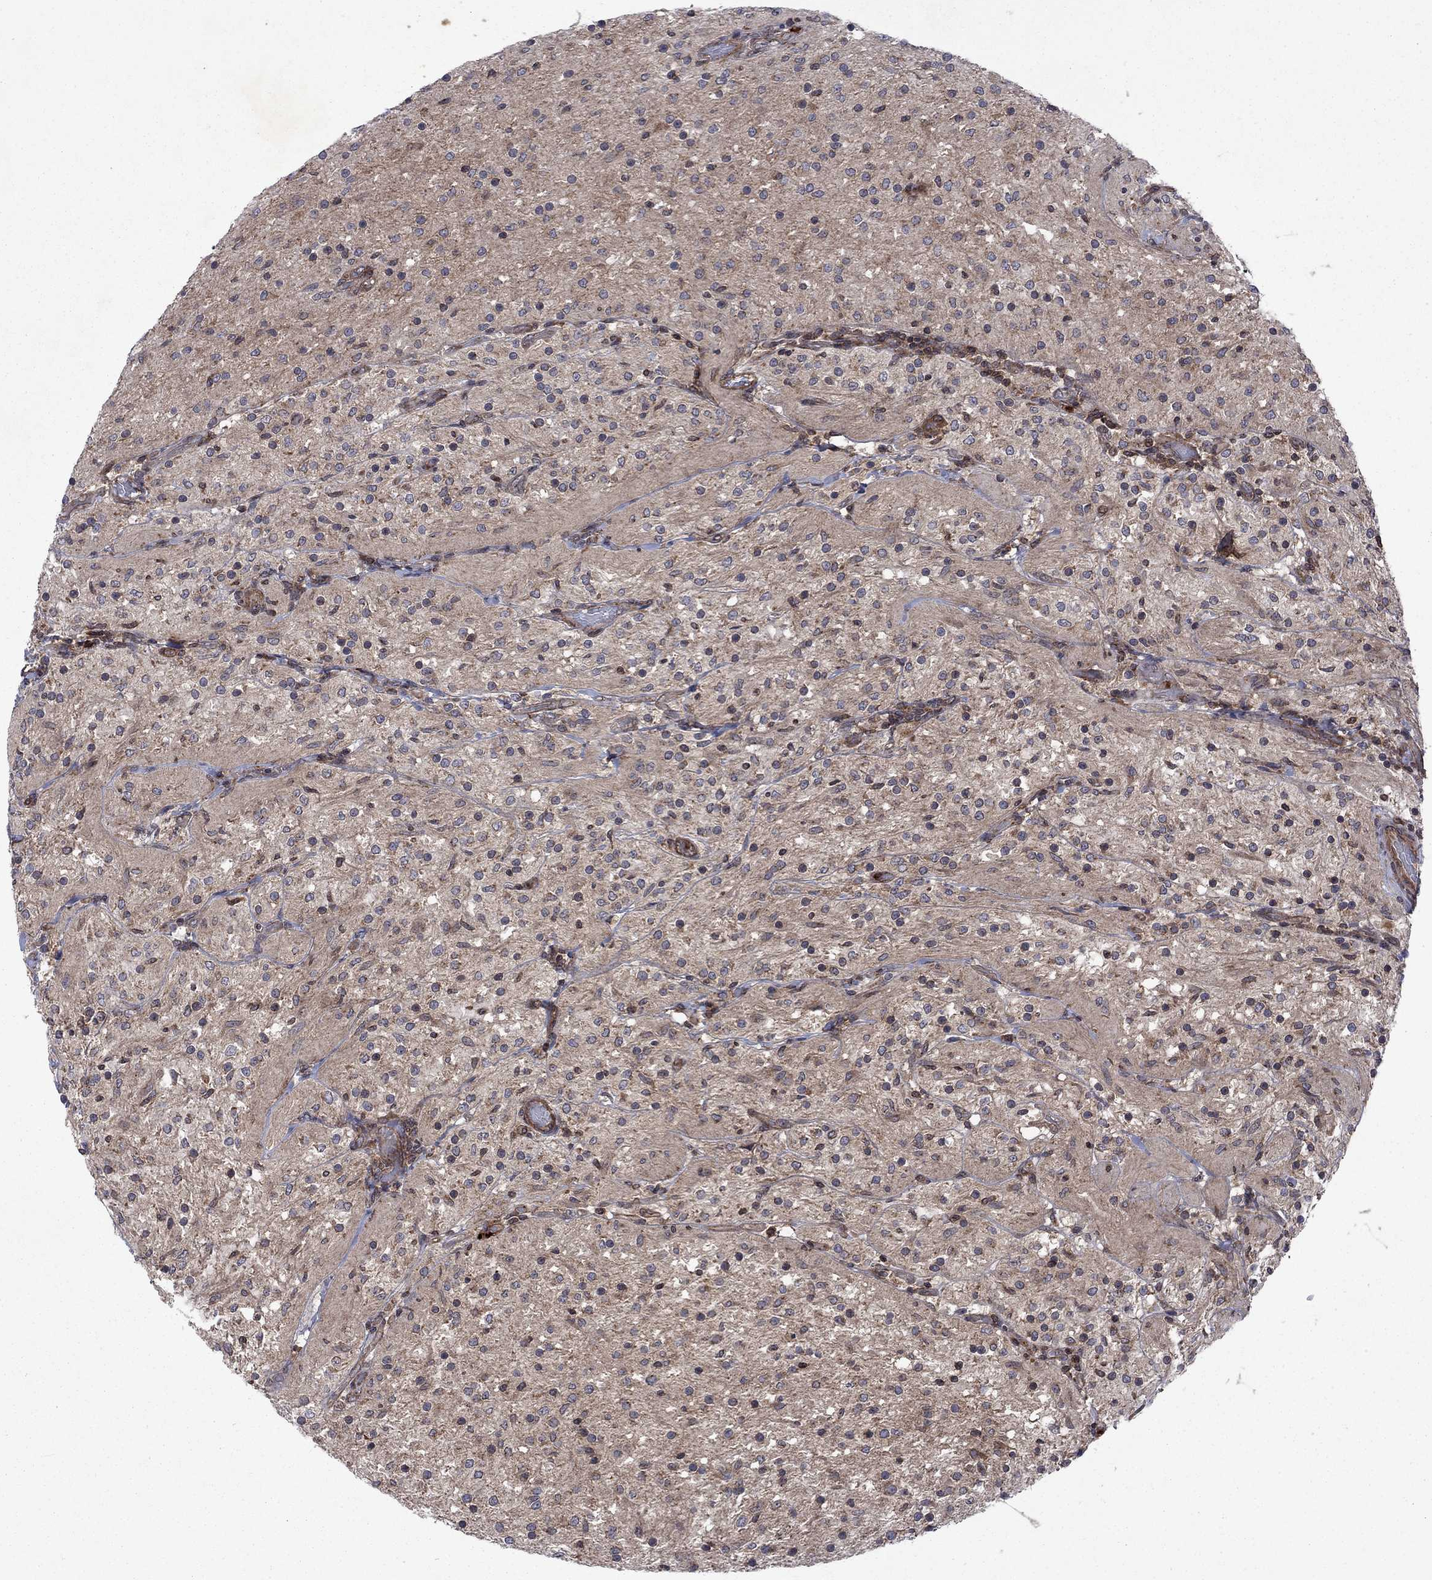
{"staining": {"intensity": "weak", "quantity": "<25%", "location": "cytoplasmic/membranous"}, "tissue": "glioma", "cell_type": "Tumor cells", "image_type": "cancer", "snomed": [{"axis": "morphology", "description": "Glioma, malignant, Low grade"}, {"axis": "topography", "description": "Brain"}], "caption": "Immunohistochemical staining of human malignant glioma (low-grade) reveals no significant staining in tumor cells. (DAB (3,3'-diaminobenzidine) immunohistochemistry visualized using brightfield microscopy, high magnification).", "gene": "TMEM33", "patient": {"sex": "male", "age": 3}}